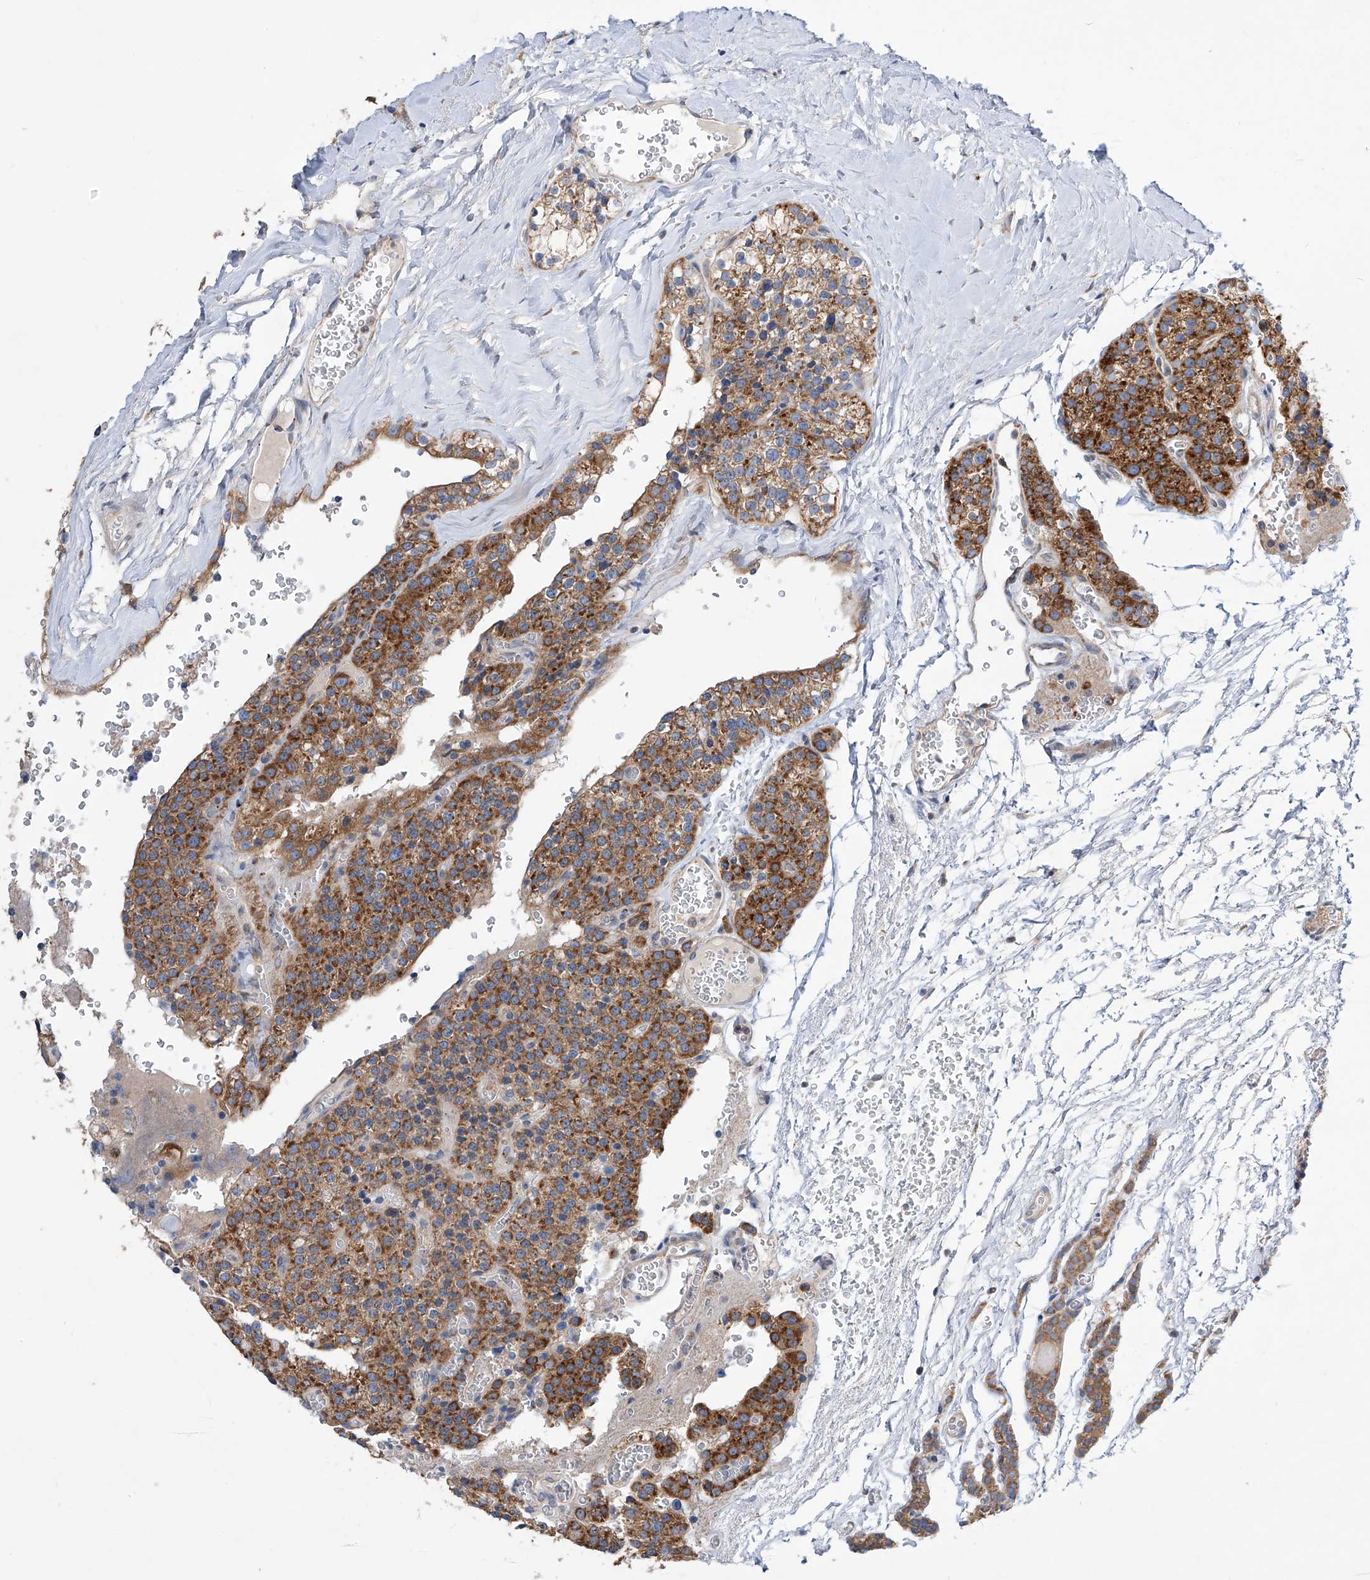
{"staining": {"intensity": "moderate", "quantity": ">75%", "location": "cytoplasmic/membranous"}, "tissue": "parathyroid gland", "cell_type": "Glandular cells", "image_type": "normal", "snomed": [{"axis": "morphology", "description": "Normal tissue, NOS"}, {"axis": "topography", "description": "Parathyroid gland"}], "caption": "A medium amount of moderate cytoplasmic/membranous expression is identified in approximately >75% of glandular cells in unremarkable parathyroid gland.", "gene": "UFL1", "patient": {"sex": "female", "age": 64}}